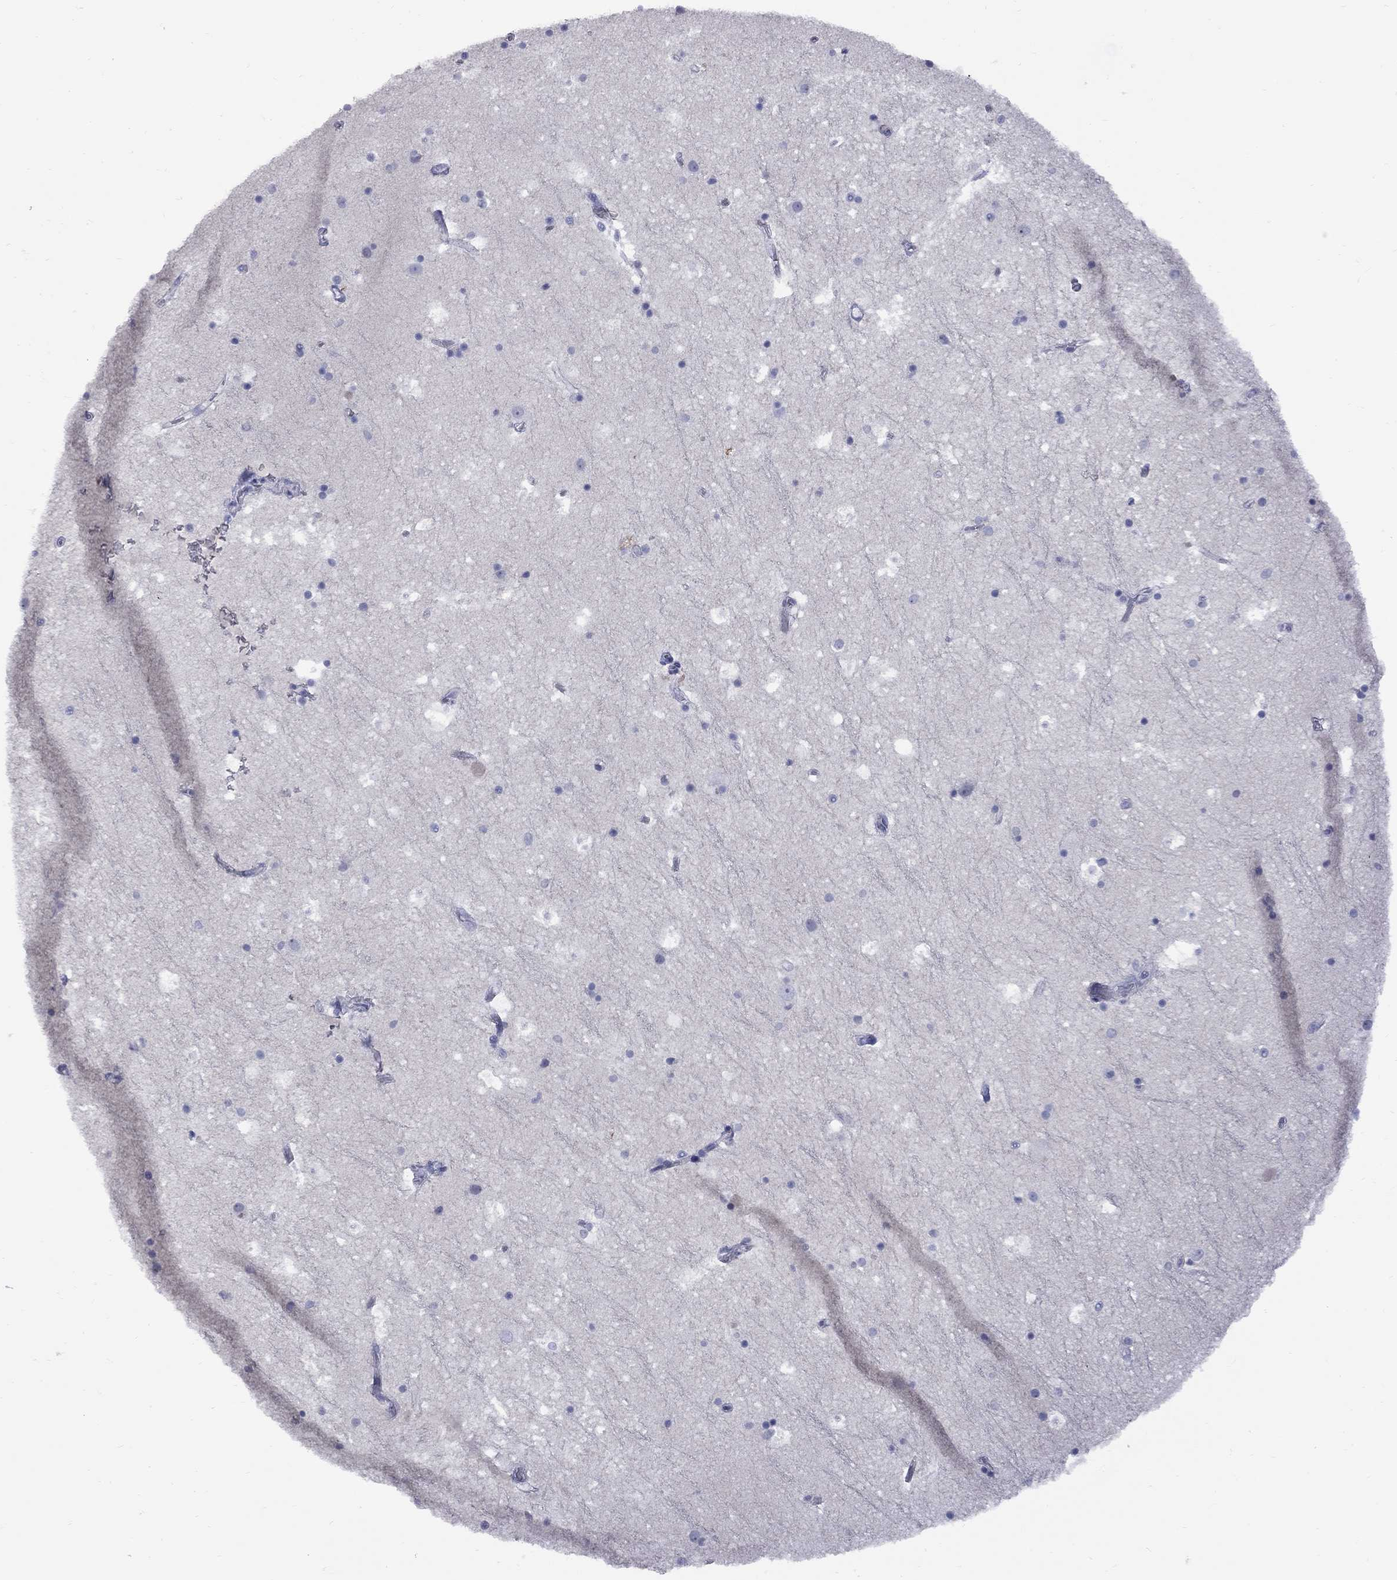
{"staining": {"intensity": "negative", "quantity": "none", "location": "none"}, "tissue": "hippocampus", "cell_type": "Glial cells", "image_type": "normal", "snomed": [{"axis": "morphology", "description": "Normal tissue, NOS"}, {"axis": "topography", "description": "Hippocampus"}], "caption": "Glial cells show no significant expression in benign hippocampus. (Stains: DAB IHC with hematoxylin counter stain, Microscopy: brightfield microscopy at high magnification).", "gene": "ABCB4", "patient": {"sex": "male", "age": 51}}